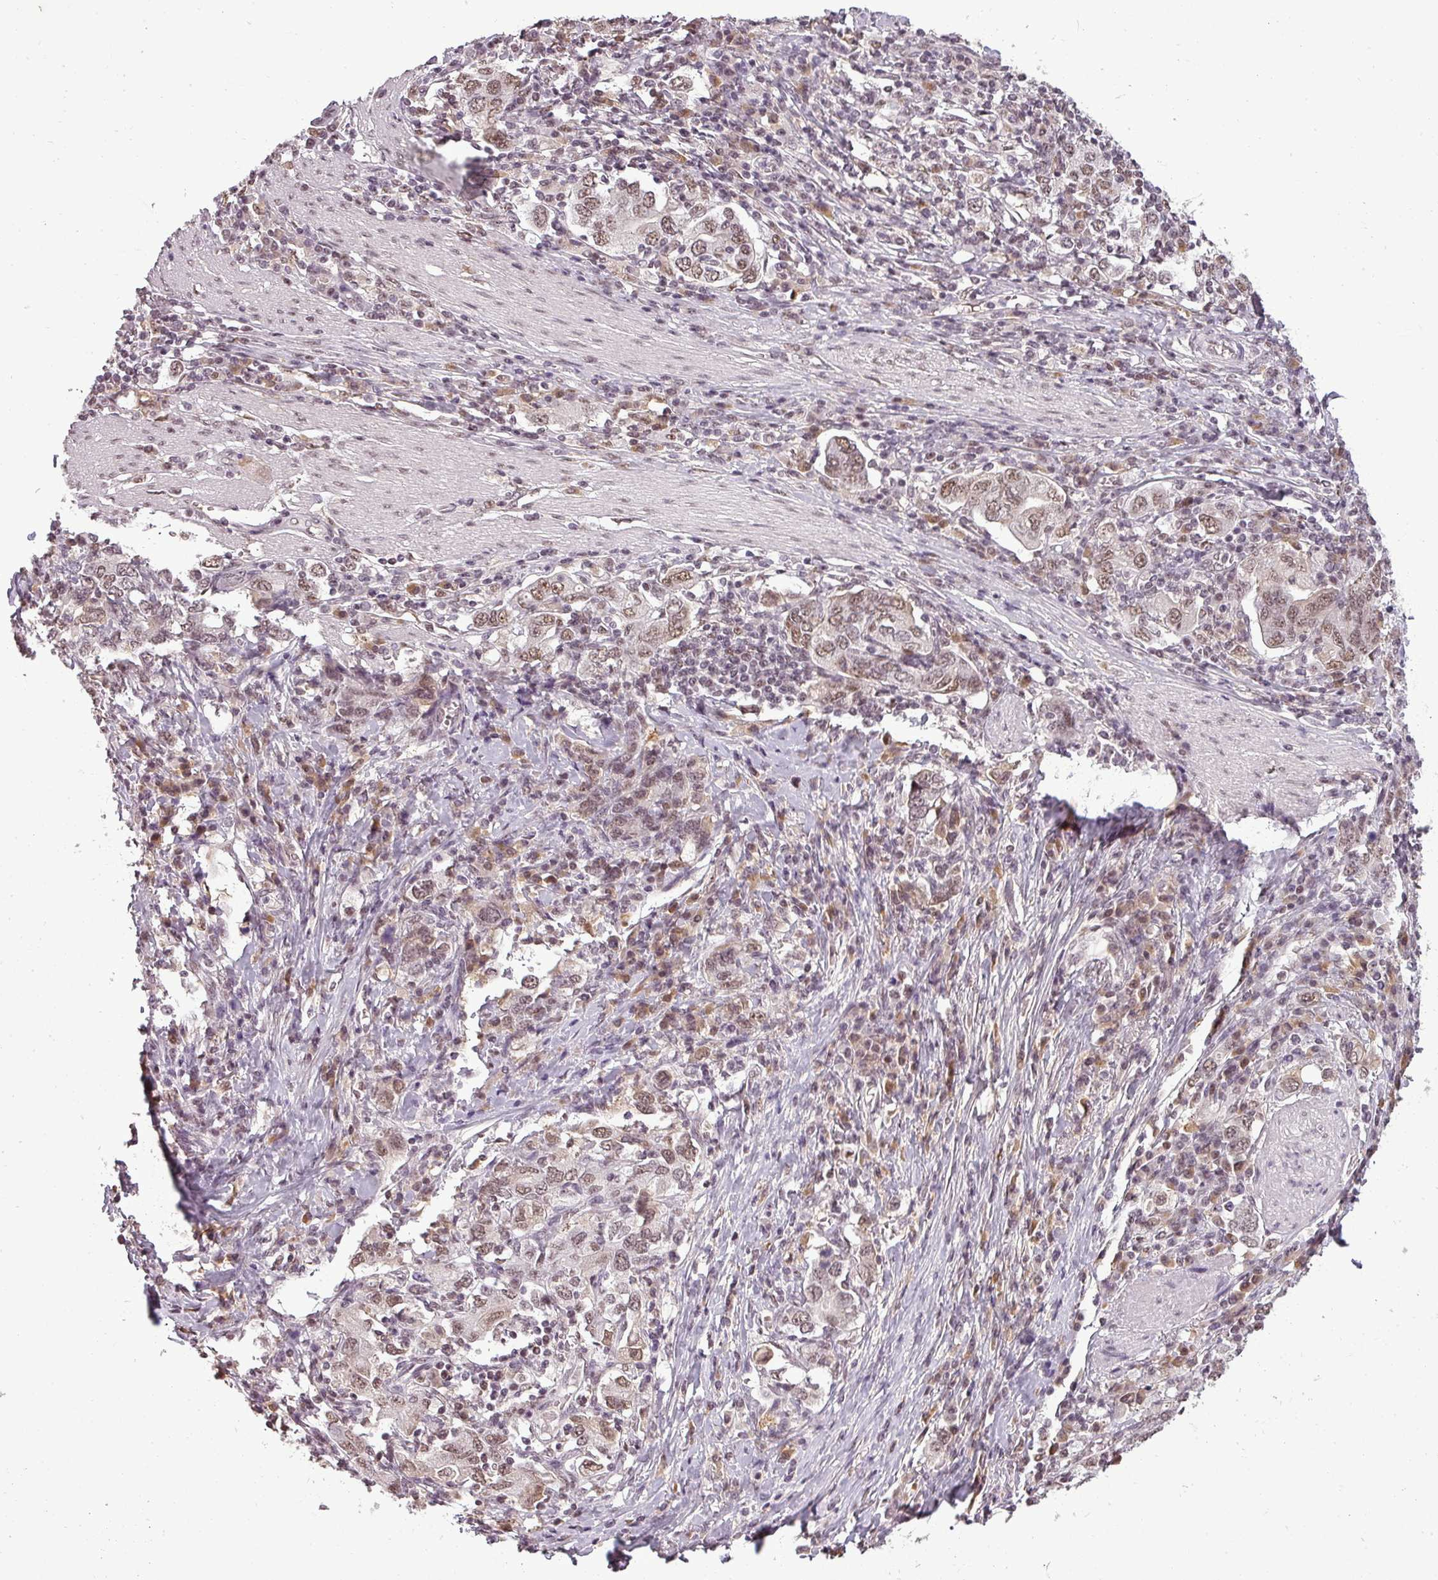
{"staining": {"intensity": "moderate", "quantity": ">75%", "location": "nuclear"}, "tissue": "stomach cancer", "cell_type": "Tumor cells", "image_type": "cancer", "snomed": [{"axis": "morphology", "description": "Adenocarcinoma, NOS"}, {"axis": "topography", "description": "Stomach, upper"}, {"axis": "topography", "description": "Stomach"}], "caption": "Adenocarcinoma (stomach) stained for a protein (brown) shows moderate nuclear positive expression in approximately >75% of tumor cells.", "gene": "BCAS3", "patient": {"sex": "male", "age": 62}}